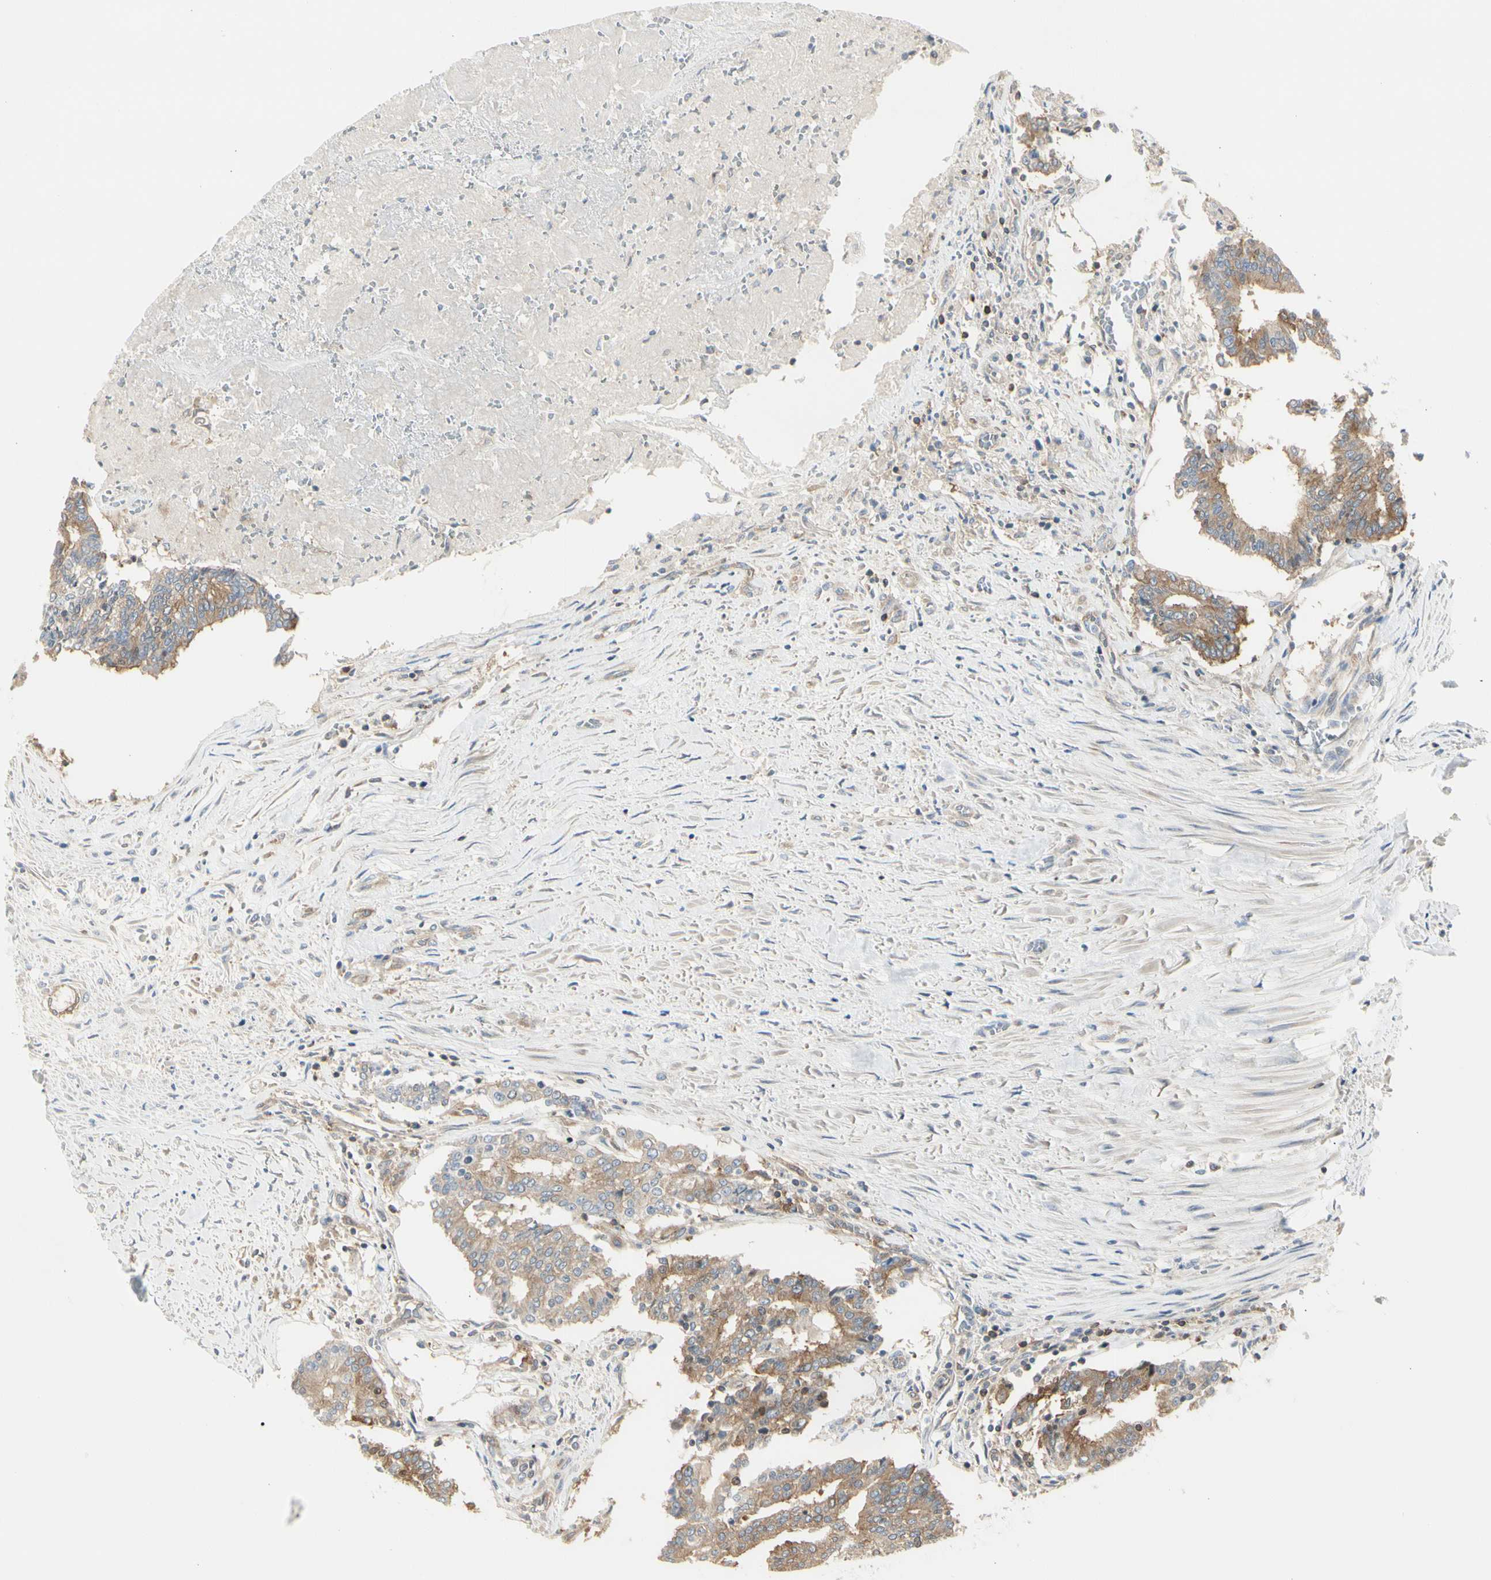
{"staining": {"intensity": "moderate", "quantity": ">75%", "location": "cytoplasmic/membranous"}, "tissue": "prostate cancer", "cell_type": "Tumor cells", "image_type": "cancer", "snomed": [{"axis": "morphology", "description": "Adenocarcinoma, High grade"}, {"axis": "topography", "description": "Prostate"}], "caption": "An image of prostate cancer (high-grade adenocarcinoma) stained for a protein shows moderate cytoplasmic/membranous brown staining in tumor cells. The staining was performed using DAB to visualize the protein expression in brown, while the nuclei were stained in blue with hematoxylin (Magnification: 20x).", "gene": "NFKB2", "patient": {"sex": "male", "age": 55}}